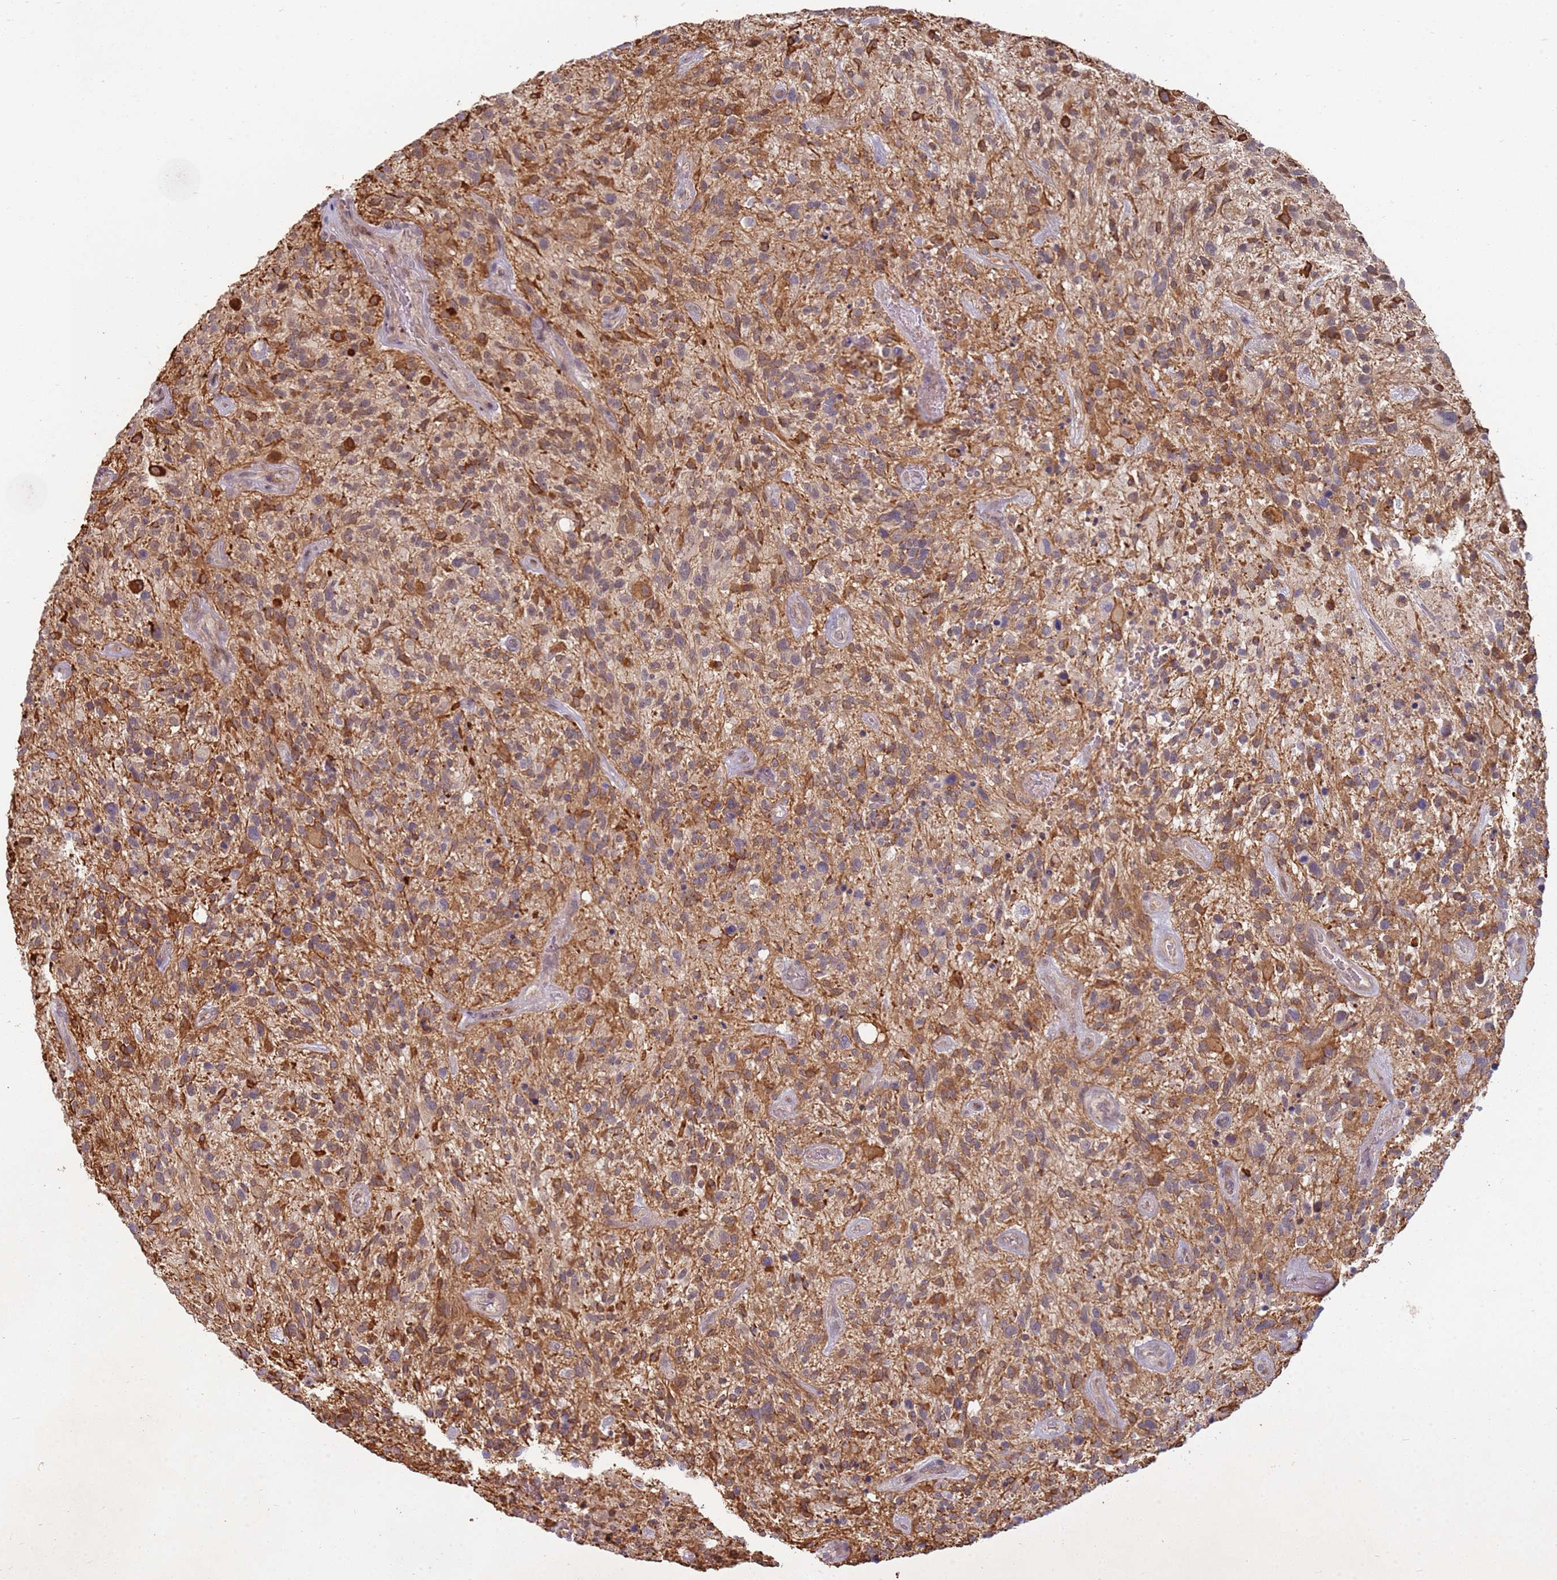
{"staining": {"intensity": "moderate", "quantity": "<25%", "location": "cytoplasmic/membranous"}, "tissue": "glioma", "cell_type": "Tumor cells", "image_type": "cancer", "snomed": [{"axis": "morphology", "description": "Glioma, malignant, High grade"}, {"axis": "topography", "description": "Brain"}], "caption": "A high-resolution photomicrograph shows immunohistochemistry (IHC) staining of malignant glioma (high-grade), which reveals moderate cytoplasmic/membranous positivity in approximately <25% of tumor cells. (Brightfield microscopy of DAB IHC at high magnification).", "gene": "MPEG1", "patient": {"sex": "male", "age": 47}}